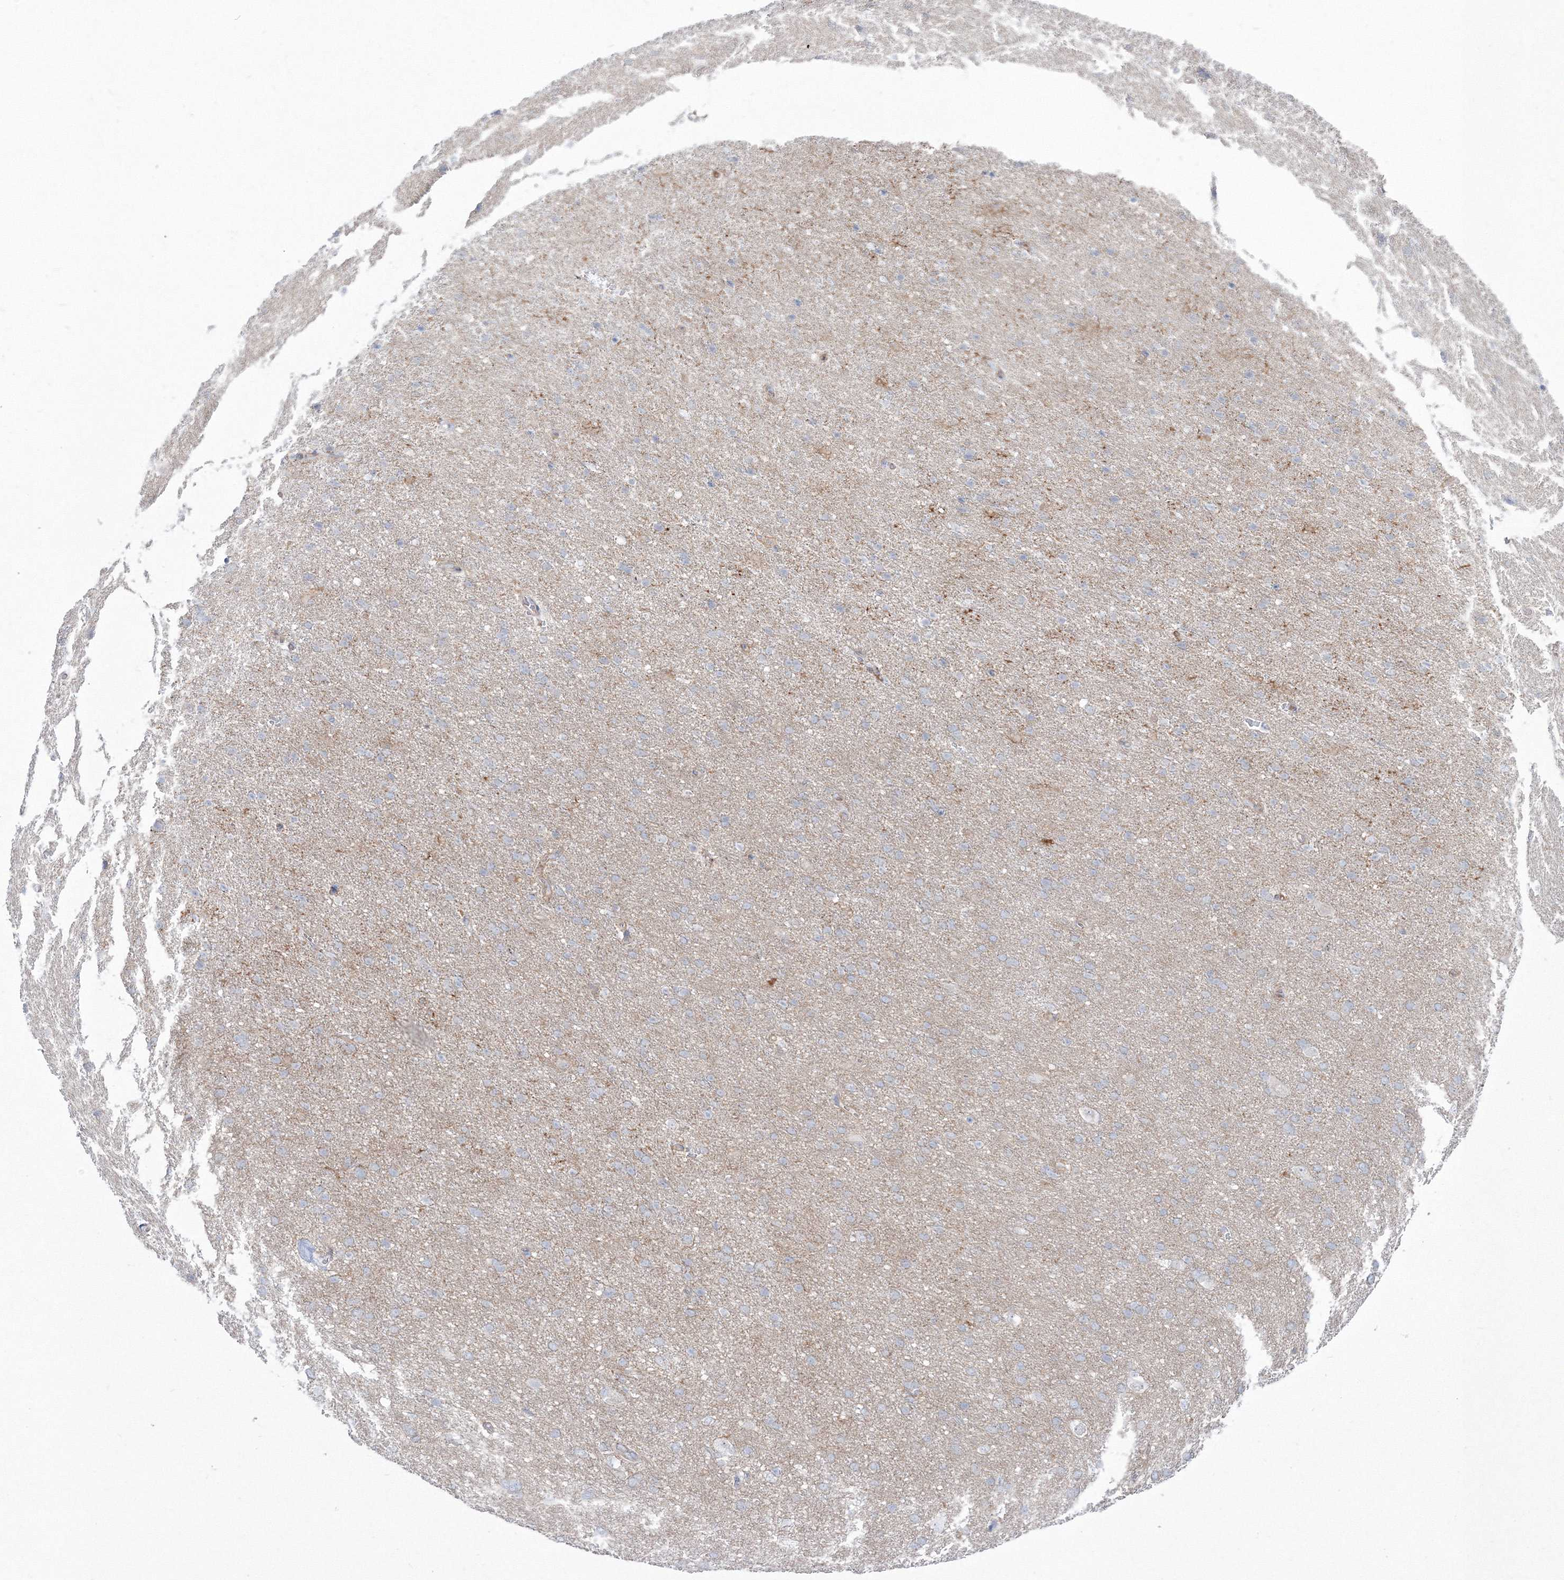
{"staining": {"intensity": "moderate", "quantity": ">75%", "location": "cytoplasmic/membranous"}, "tissue": "cerebral cortex", "cell_type": "Endothelial cells", "image_type": "normal", "snomed": [{"axis": "morphology", "description": "Normal tissue, NOS"}, {"axis": "topography", "description": "Cerebral cortex"}], "caption": "Immunohistochemistry micrograph of normal cerebral cortex: human cerebral cortex stained using immunohistochemistry (IHC) shows medium levels of moderate protein expression localized specifically in the cytoplasmic/membranous of endothelial cells, appearing as a cytoplasmic/membranous brown color.", "gene": "HYAL2", "patient": {"sex": "male", "age": 62}}